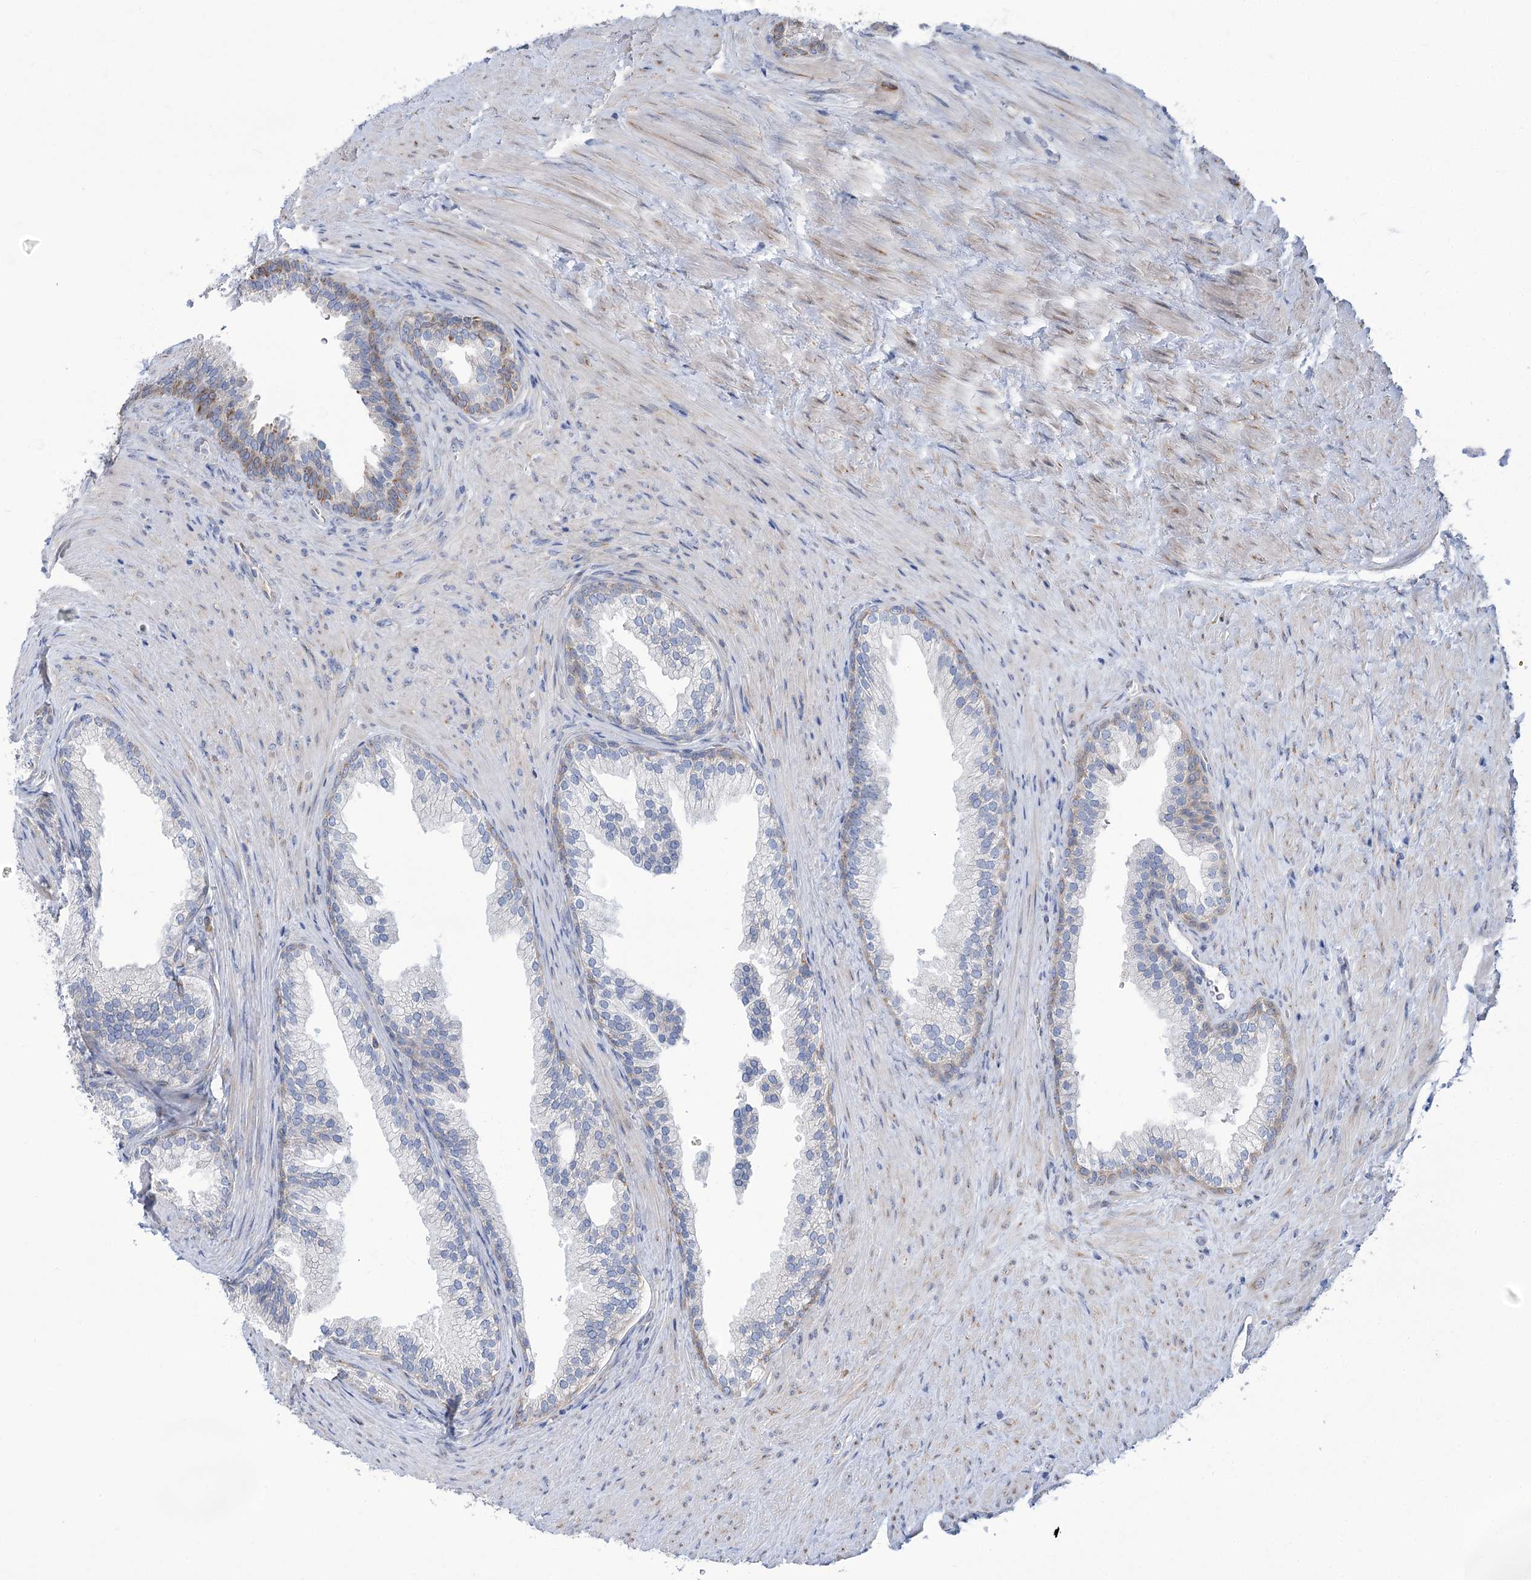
{"staining": {"intensity": "negative", "quantity": "none", "location": "none"}, "tissue": "prostate", "cell_type": "Glandular cells", "image_type": "normal", "snomed": [{"axis": "morphology", "description": "Normal tissue, NOS"}, {"axis": "topography", "description": "Prostate"}], "caption": "Prostate stained for a protein using immunohistochemistry shows no staining glandular cells.", "gene": "STT3B", "patient": {"sex": "male", "age": 76}}